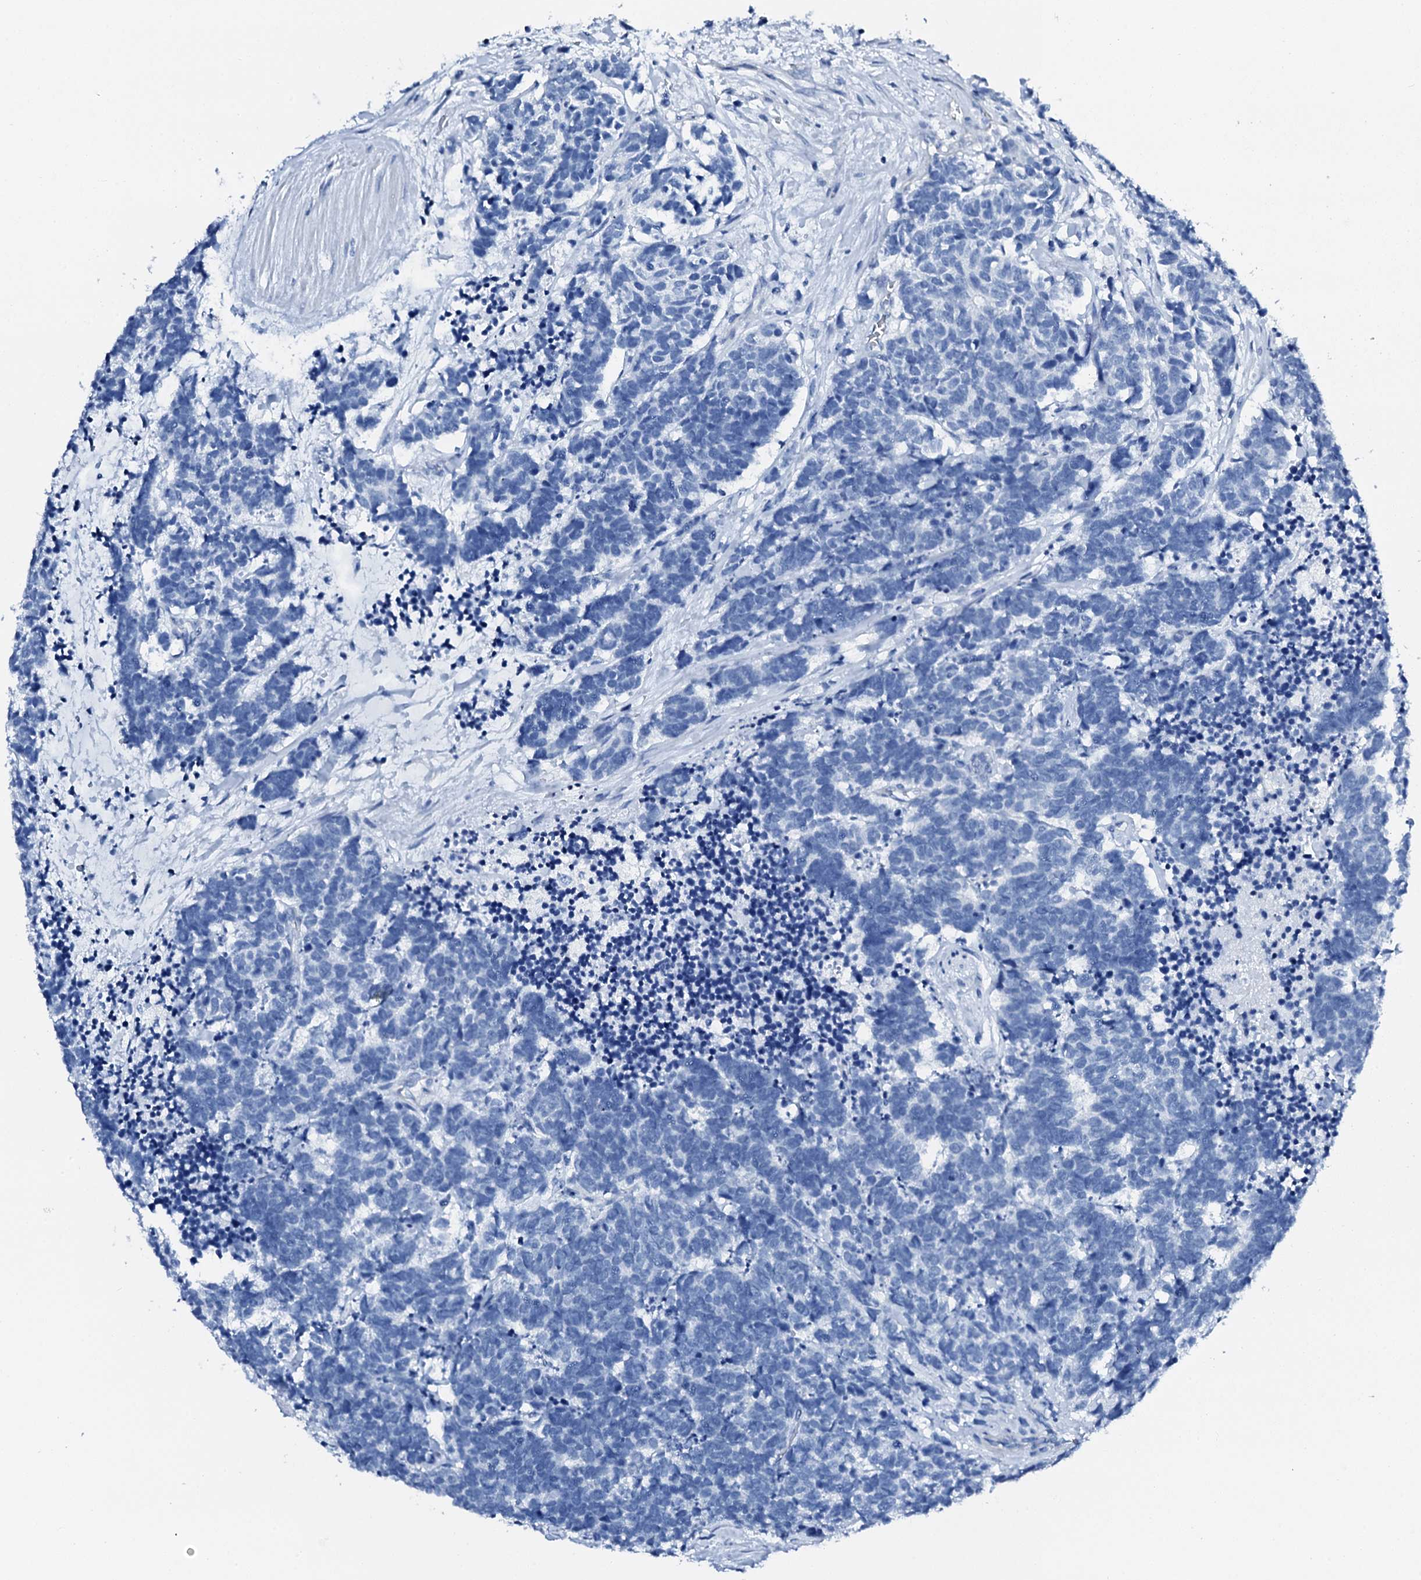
{"staining": {"intensity": "negative", "quantity": "none", "location": "none"}, "tissue": "carcinoid", "cell_type": "Tumor cells", "image_type": "cancer", "snomed": [{"axis": "morphology", "description": "Carcinoma, NOS"}, {"axis": "morphology", "description": "Carcinoid, malignant, NOS"}, {"axis": "topography", "description": "Urinary bladder"}], "caption": "Tumor cells are negative for protein expression in human carcinoid. The staining was performed using DAB (3,3'-diaminobenzidine) to visualize the protein expression in brown, while the nuclei were stained in blue with hematoxylin (Magnification: 20x).", "gene": "PTH", "patient": {"sex": "male", "age": 57}}